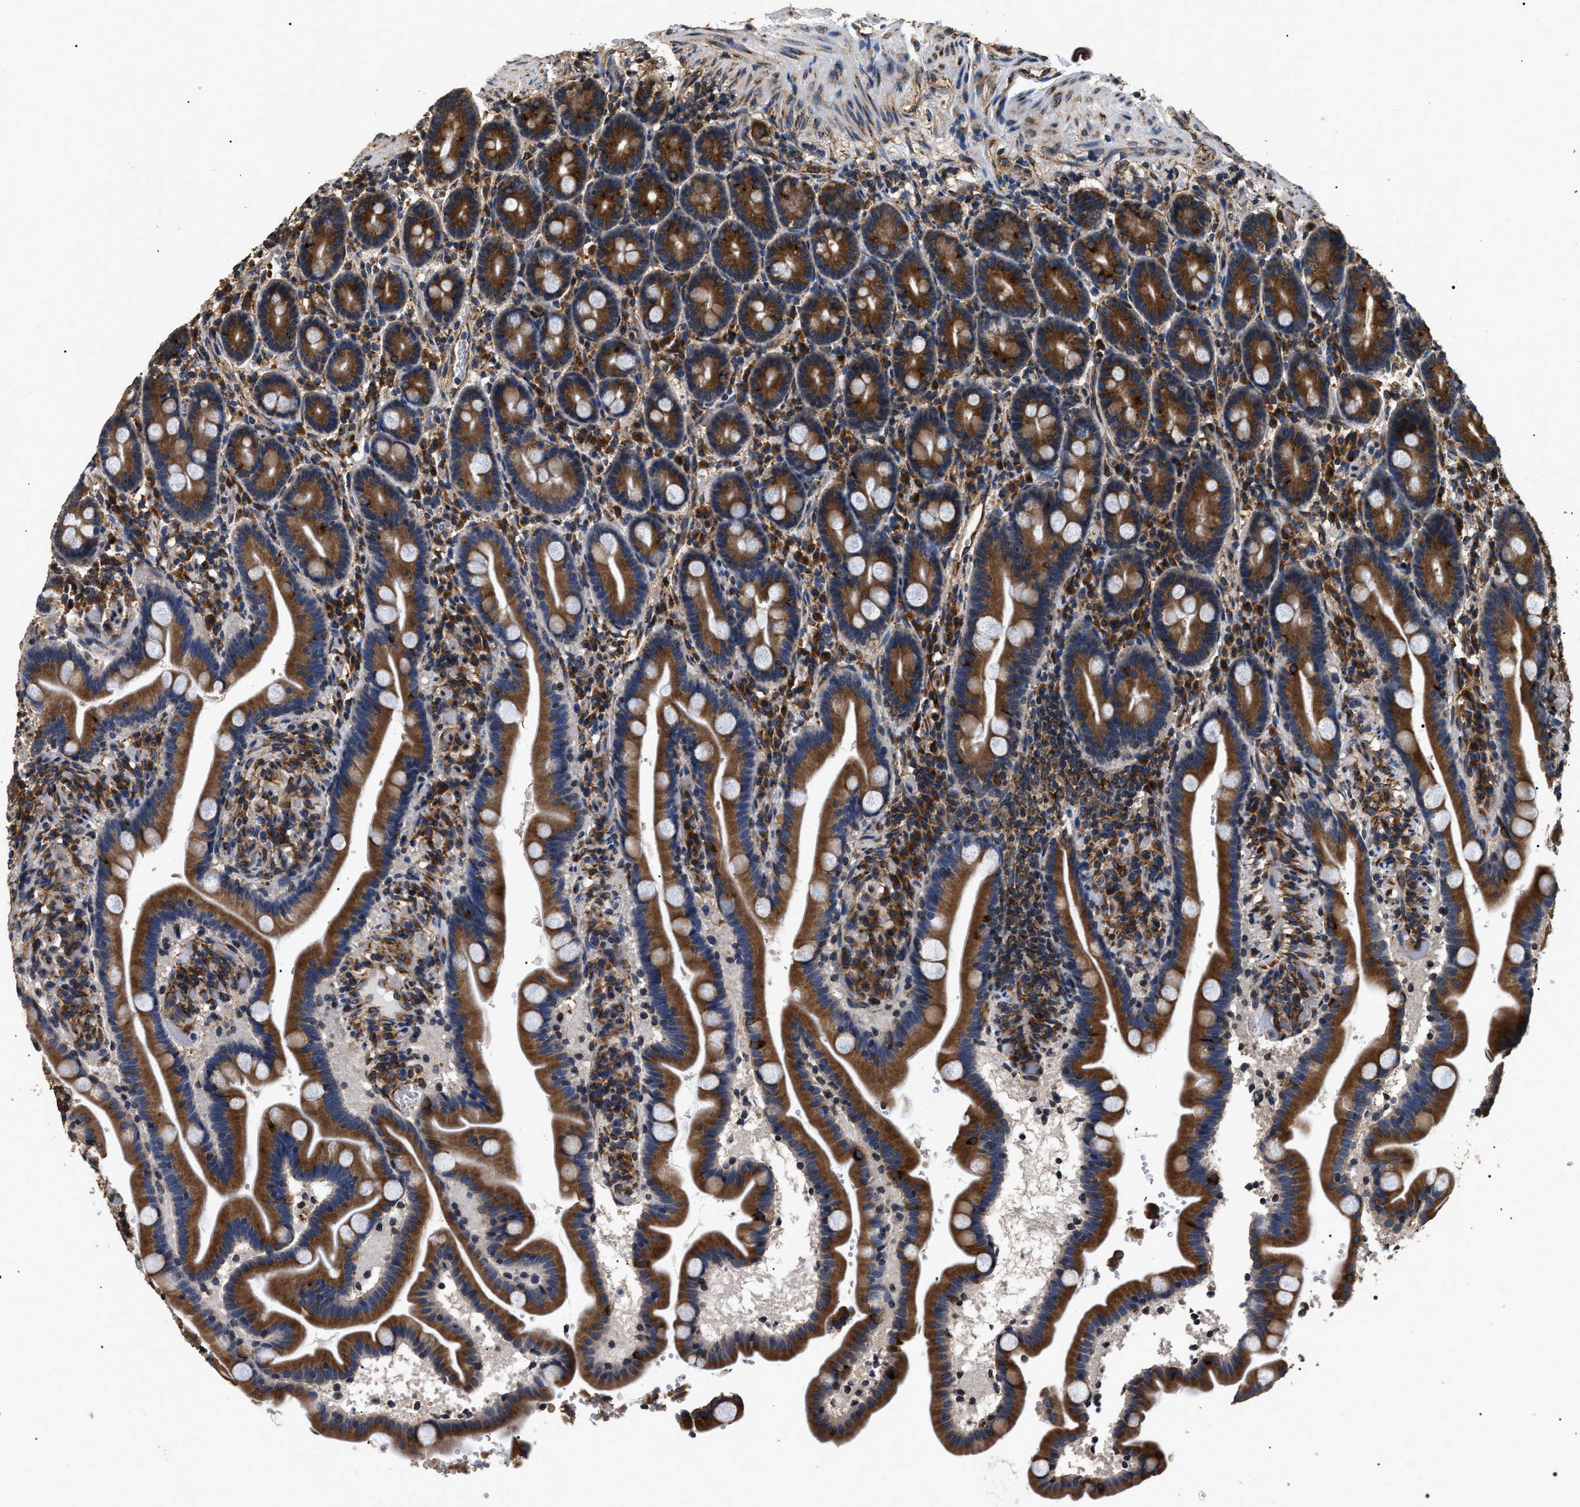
{"staining": {"intensity": "strong", "quantity": ">75%", "location": "cytoplasmic/membranous"}, "tissue": "duodenum", "cell_type": "Glandular cells", "image_type": "normal", "snomed": [{"axis": "morphology", "description": "Normal tissue, NOS"}, {"axis": "topography", "description": "Duodenum"}], "caption": "Unremarkable duodenum shows strong cytoplasmic/membranous staining in about >75% of glandular cells, visualized by immunohistochemistry. (DAB IHC, brown staining for protein, blue staining for nuclei).", "gene": "KTN1", "patient": {"sex": "male", "age": 54}}